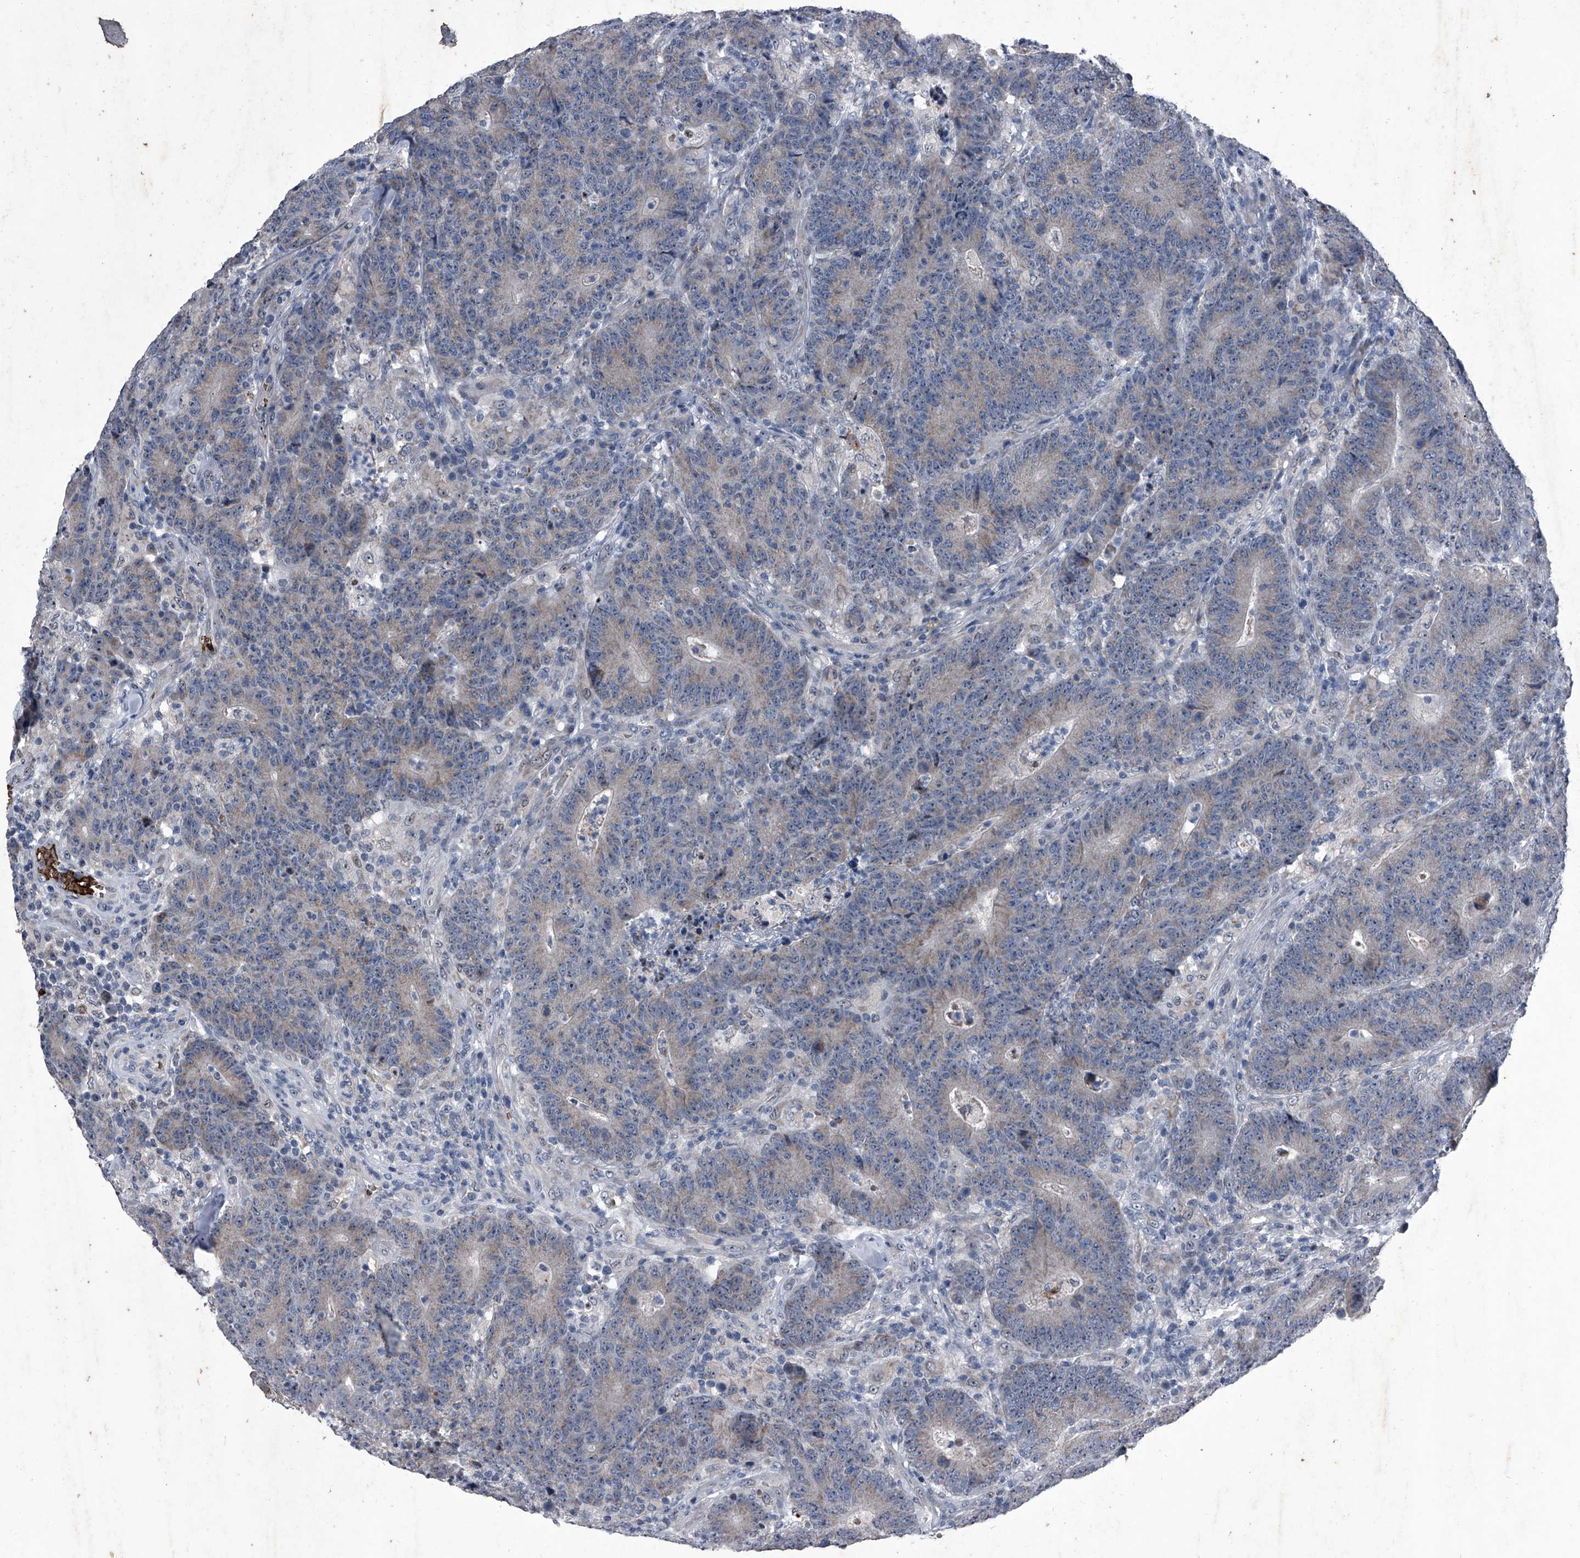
{"staining": {"intensity": "negative", "quantity": "none", "location": "none"}, "tissue": "colorectal cancer", "cell_type": "Tumor cells", "image_type": "cancer", "snomed": [{"axis": "morphology", "description": "Normal tissue, NOS"}, {"axis": "morphology", "description": "Adenocarcinoma, NOS"}, {"axis": "topography", "description": "Colon"}], "caption": "Immunohistochemistry (IHC) histopathology image of neoplastic tissue: human adenocarcinoma (colorectal) stained with DAB demonstrates no significant protein positivity in tumor cells.", "gene": "CEP85L", "patient": {"sex": "female", "age": 75}}